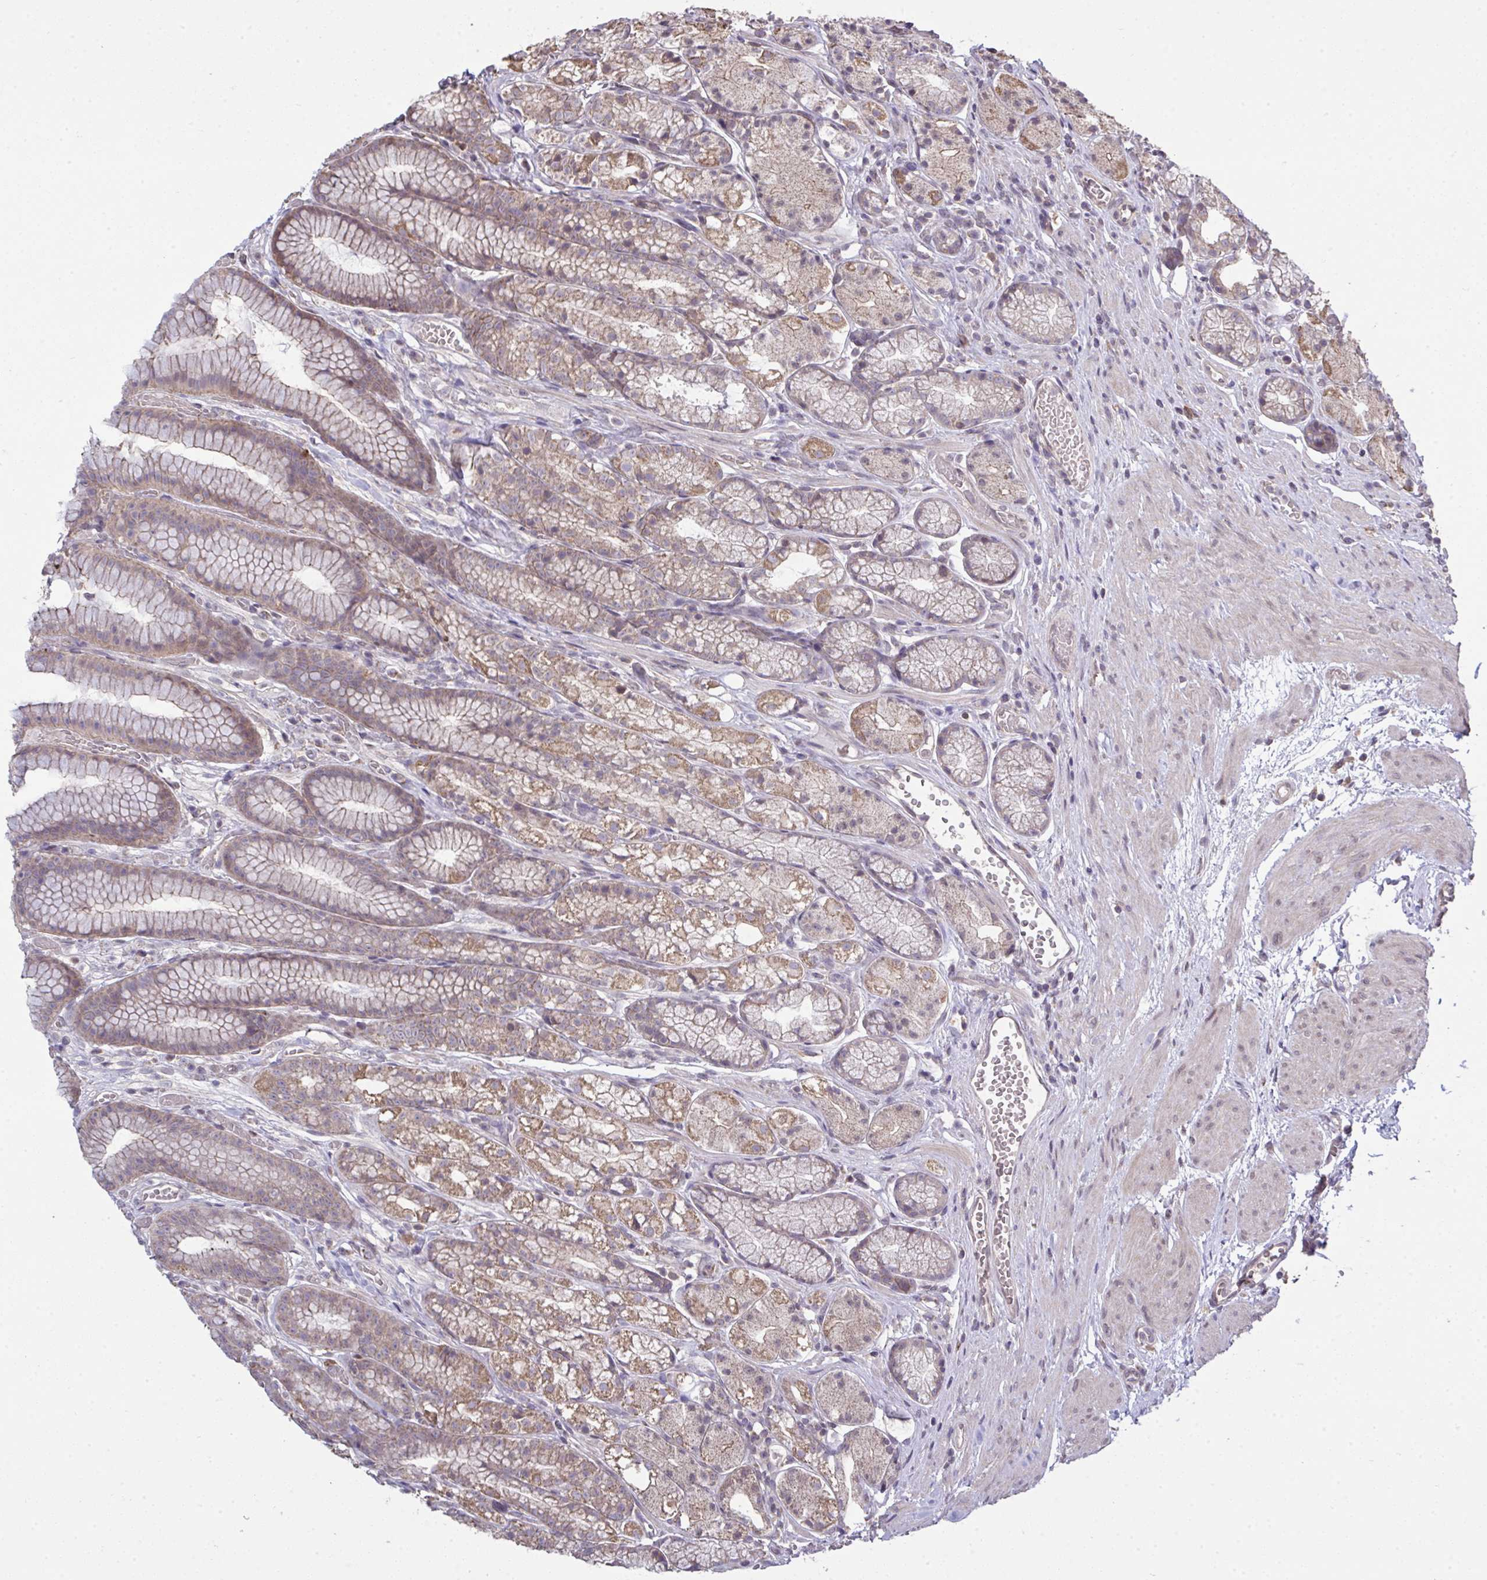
{"staining": {"intensity": "moderate", "quantity": "25%-75%", "location": "cytoplasmic/membranous"}, "tissue": "stomach", "cell_type": "Glandular cells", "image_type": "normal", "snomed": [{"axis": "morphology", "description": "Normal tissue, NOS"}, {"axis": "topography", "description": "Smooth muscle"}, {"axis": "topography", "description": "Stomach"}], "caption": "Immunohistochemistry of benign human stomach shows medium levels of moderate cytoplasmic/membranous staining in approximately 25%-75% of glandular cells.", "gene": "PPM1H", "patient": {"sex": "male", "age": 70}}